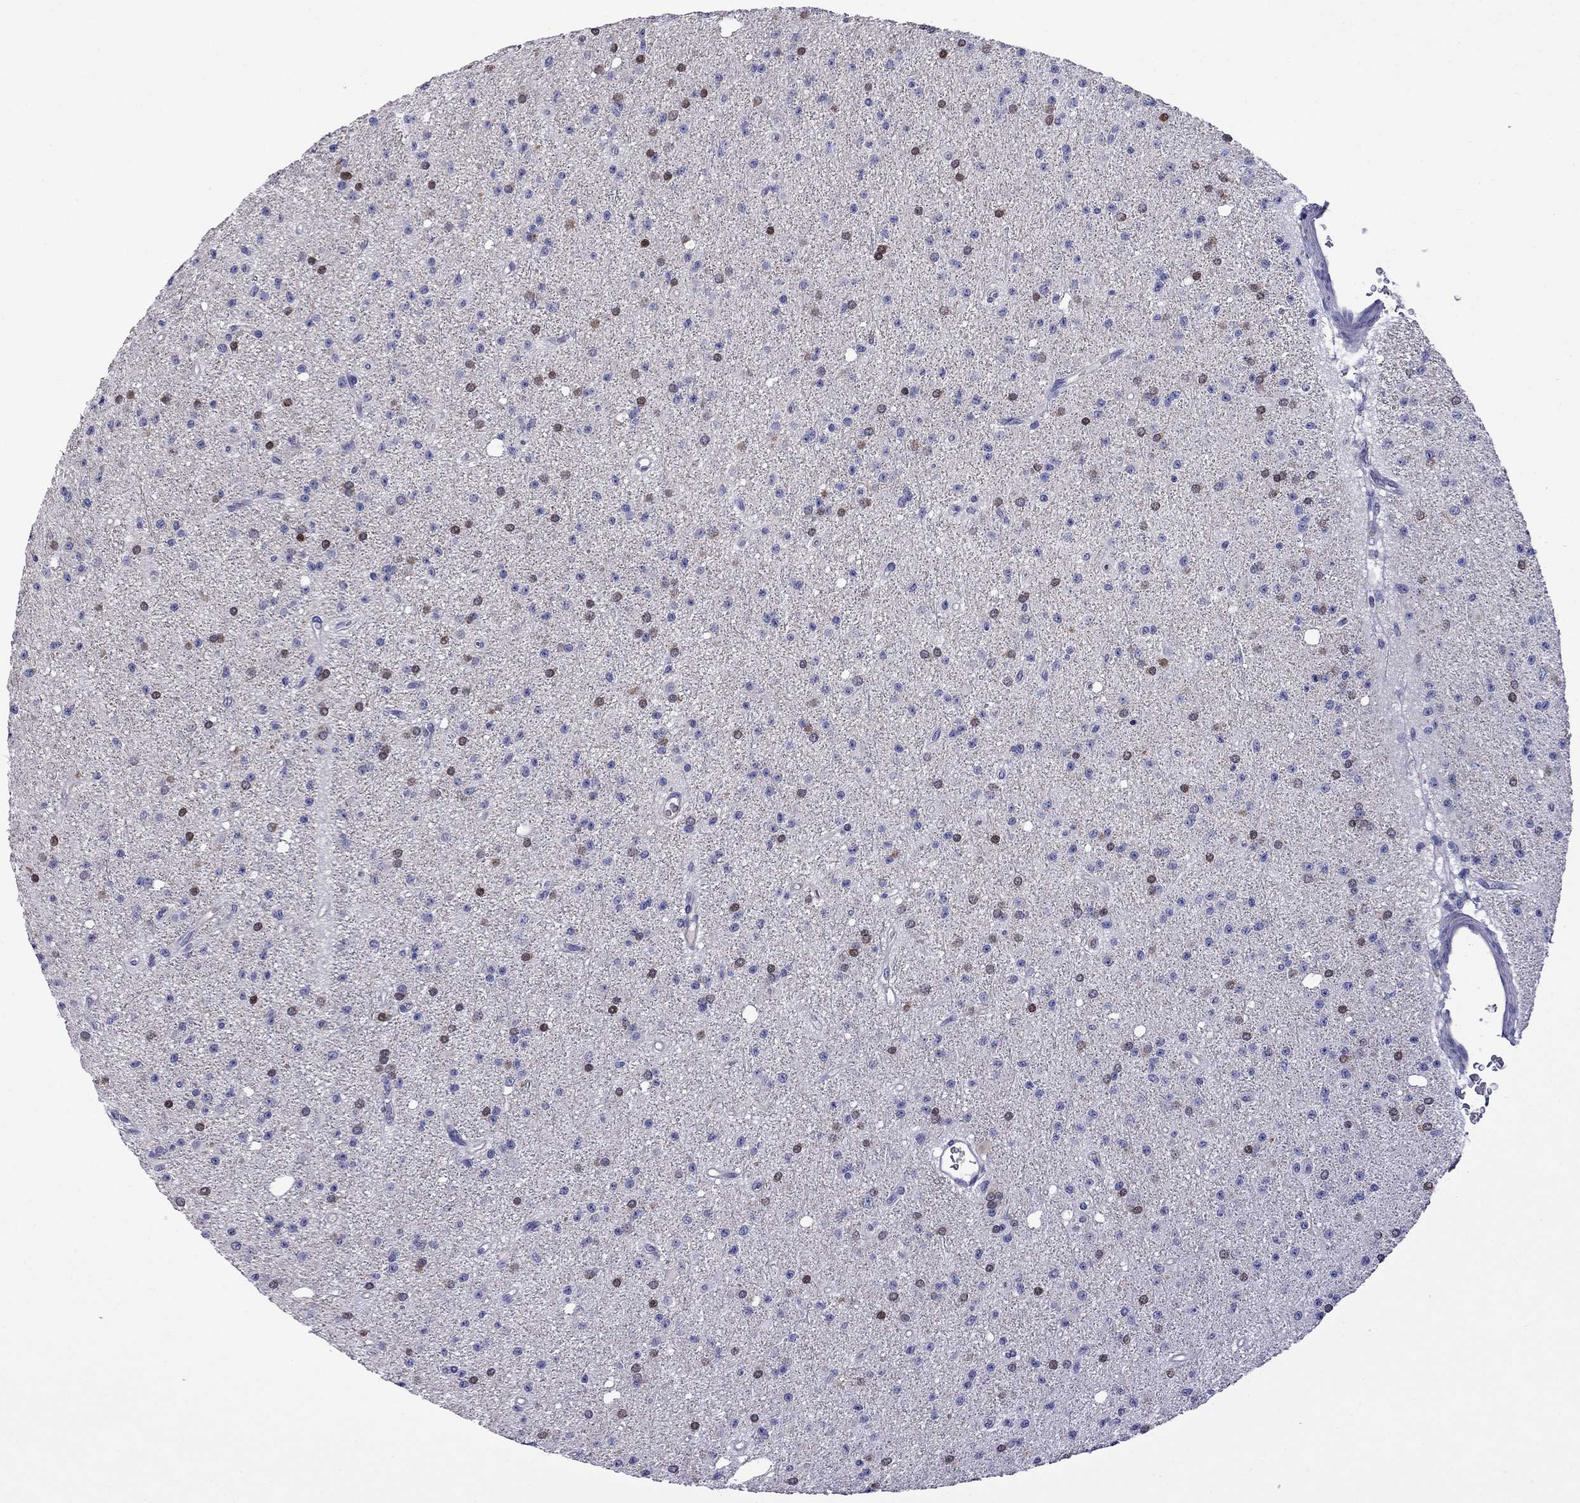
{"staining": {"intensity": "negative", "quantity": "none", "location": "none"}, "tissue": "glioma", "cell_type": "Tumor cells", "image_type": "cancer", "snomed": [{"axis": "morphology", "description": "Glioma, malignant, Low grade"}, {"axis": "topography", "description": "Brain"}], "caption": "Histopathology image shows no significant protein expression in tumor cells of low-grade glioma (malignant).", "gene": "STAR", "patient": {"sex": "male", "age": 27}}